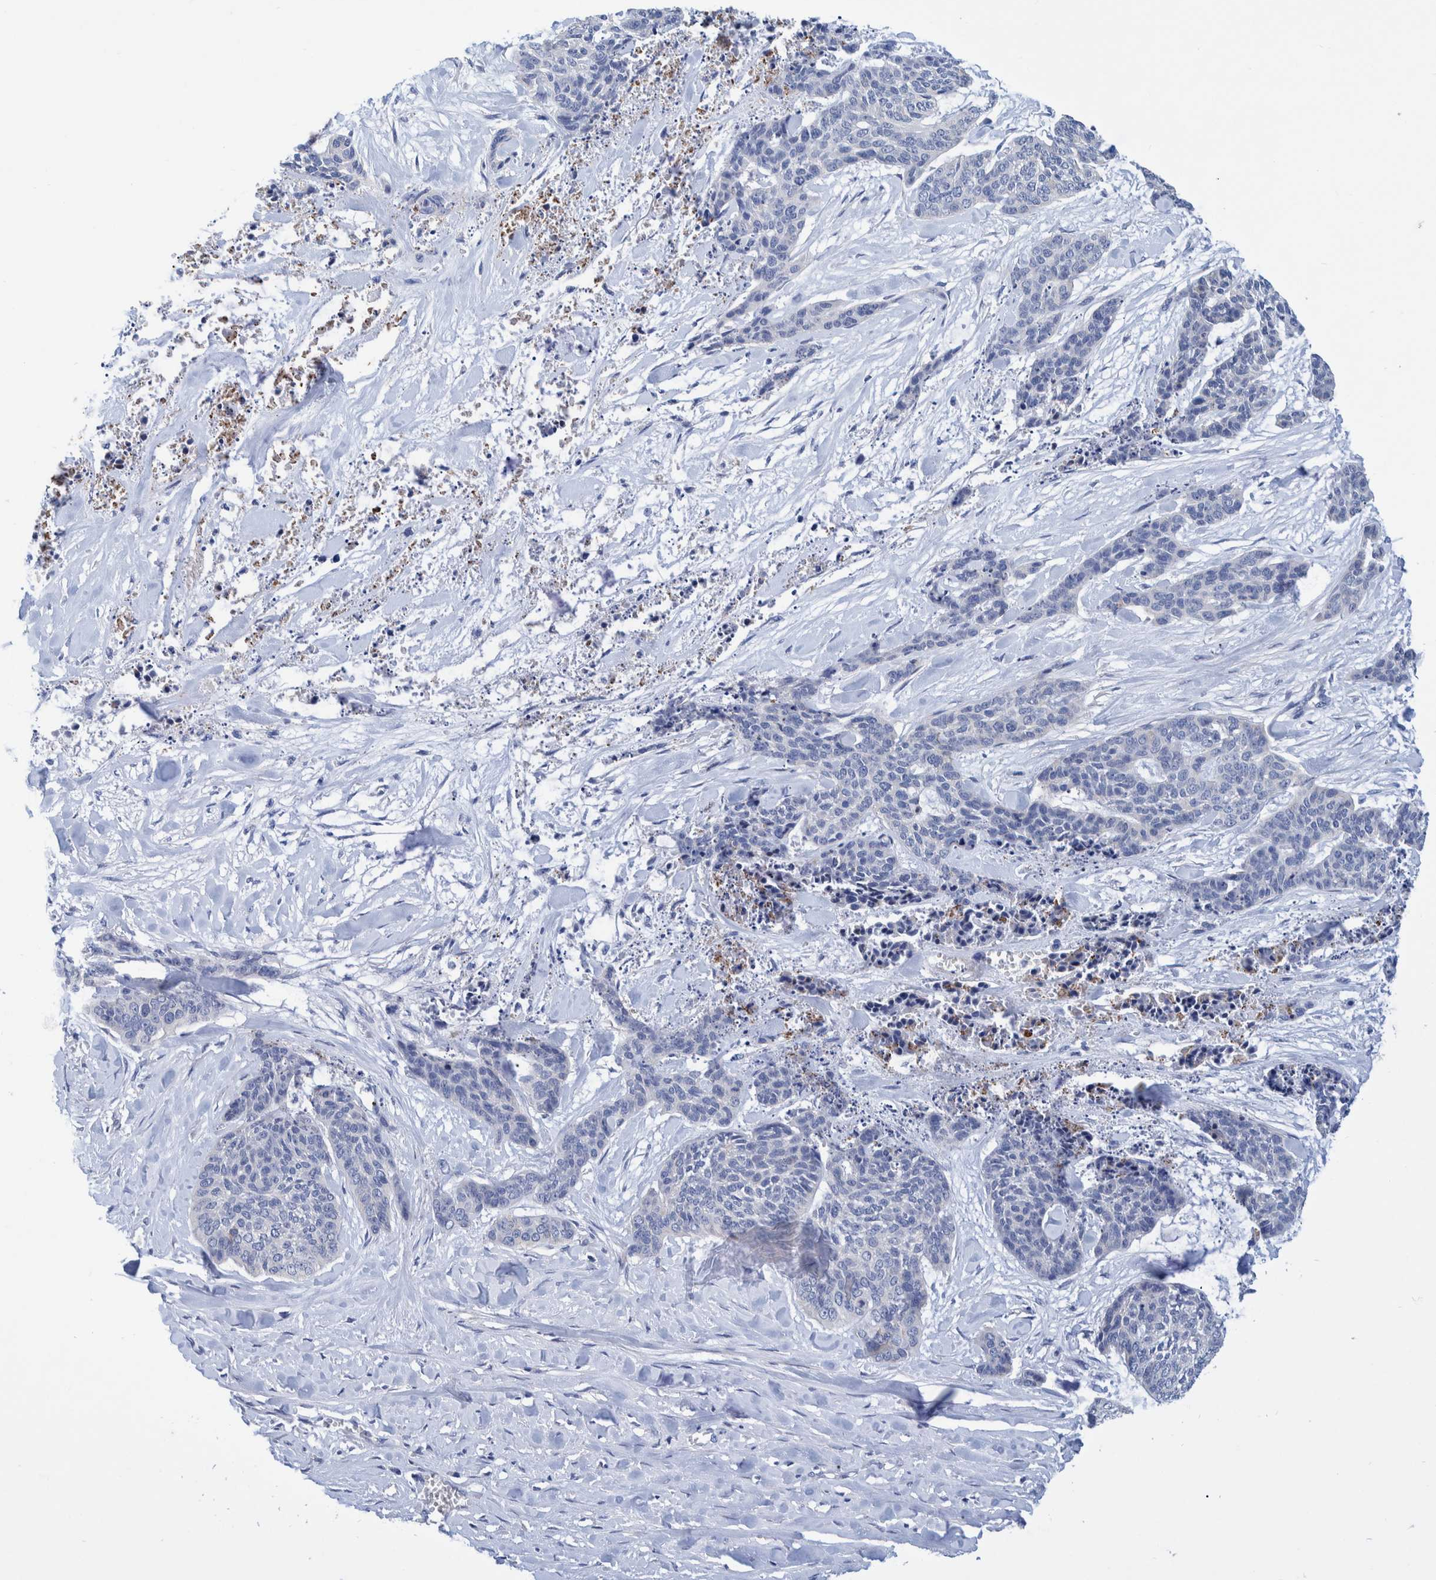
{"staining": {"intensity": "negative", "quantity": "none", "location": "none"}, "tissue": "skin cancer", "cell_type": "Tumor cells", "image_type": "cancer", "snomed": [{"axis": "morphology", "description": "Basal cell carcinoma"}, {"axis": "topography", "description": "Skin"}], "caption": "A micrograph of basal cell carcinoma (skin) stained for a protein reveals no brown staining in tumor cells.", "gene": "MKS1", "patient": {"sex": "female", "age": 64}}